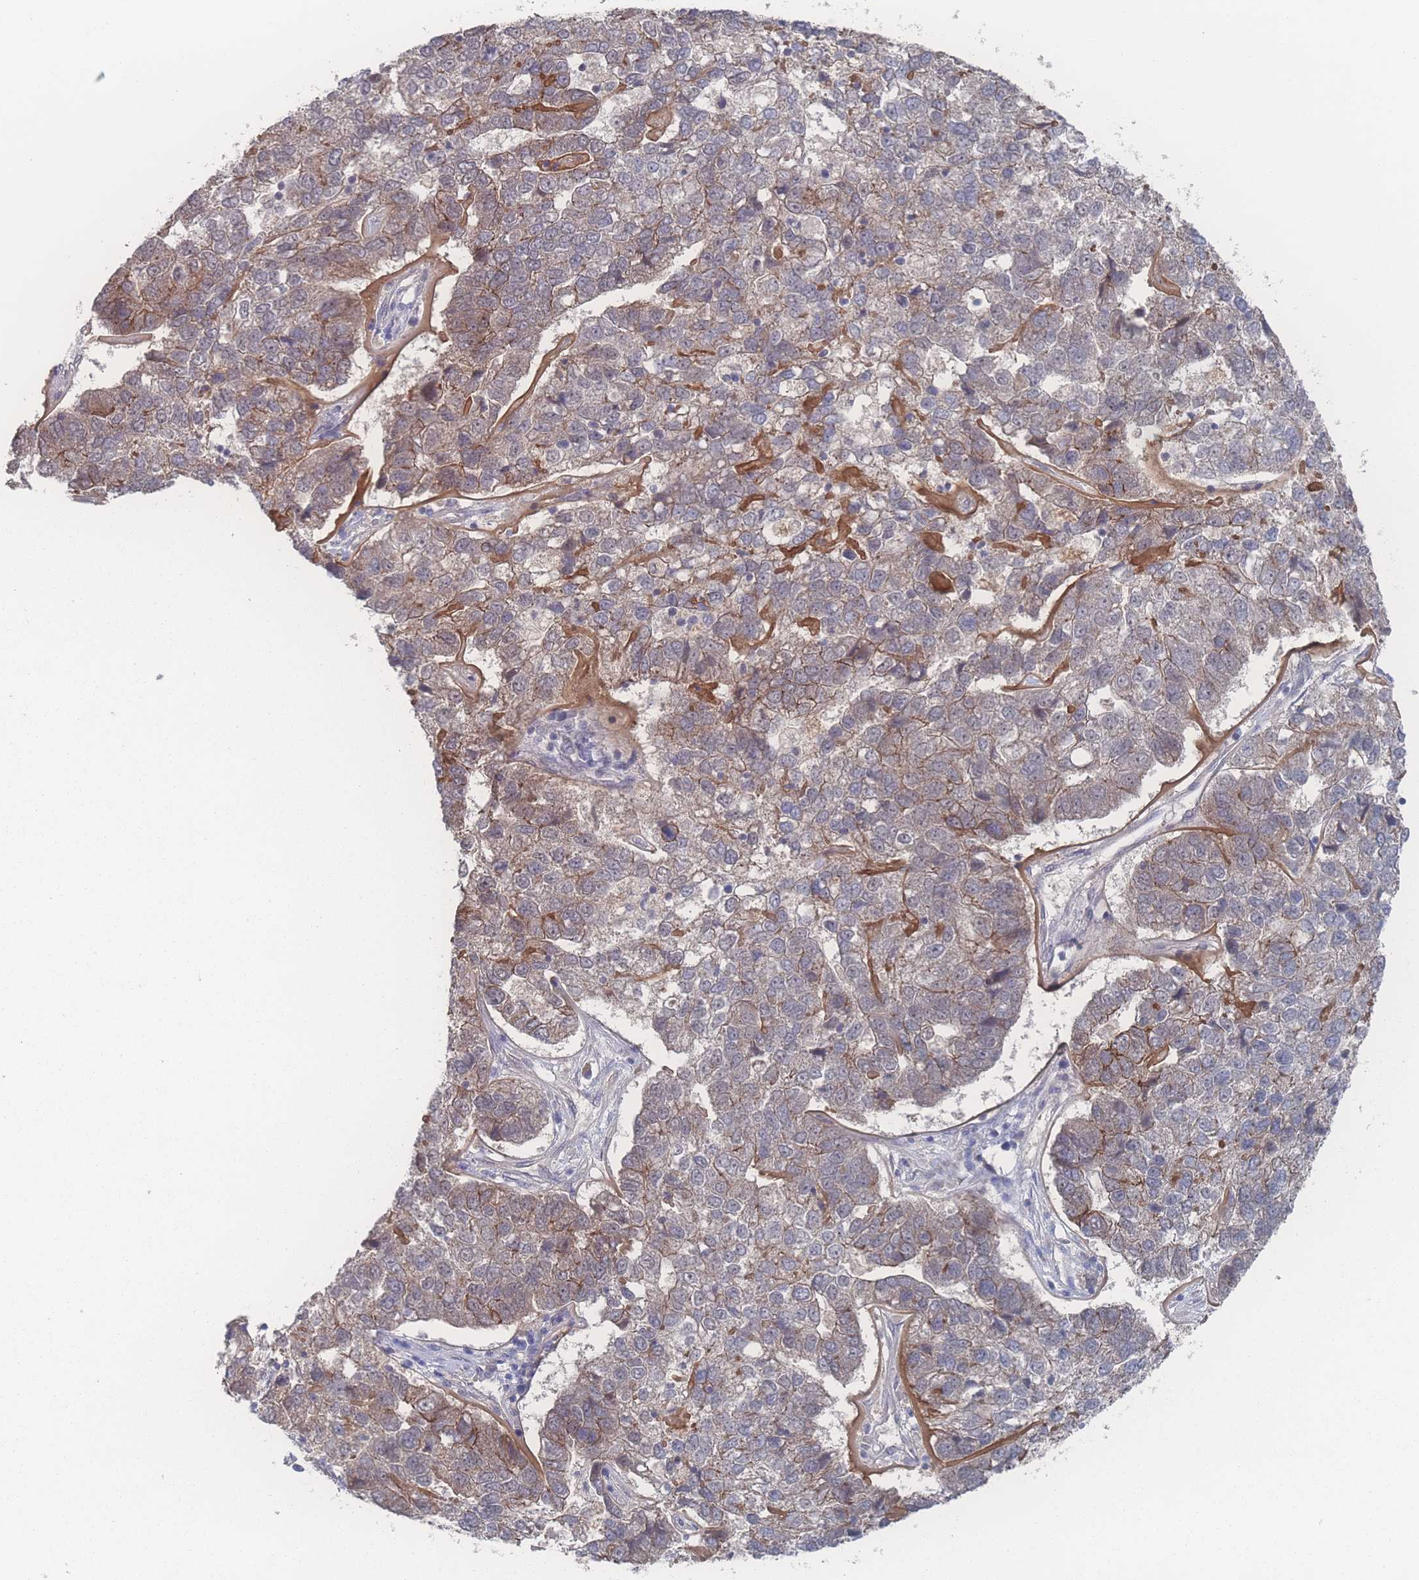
{"staining": {"intensity": "moderate", "quantity": "<25%", "location": "cytoplasmic/membranous"}, "tissue": "pancreatic cancer", "cell_type": "Tumor cells", "image_type": "cancer", "snomed": [{"axis": "morphology", "description": "Adenocarcinoma, NOS"}, {"axis": "topography", "description": "Pancreas"}], "caption": "A brown stain highlights moderate cytoplasmic/membranous staining of a protein in pancreatic adenocarcinoma tumor cells.", "gene": "NBEAL1", "patient": {"sex": "female", "age": 61}}